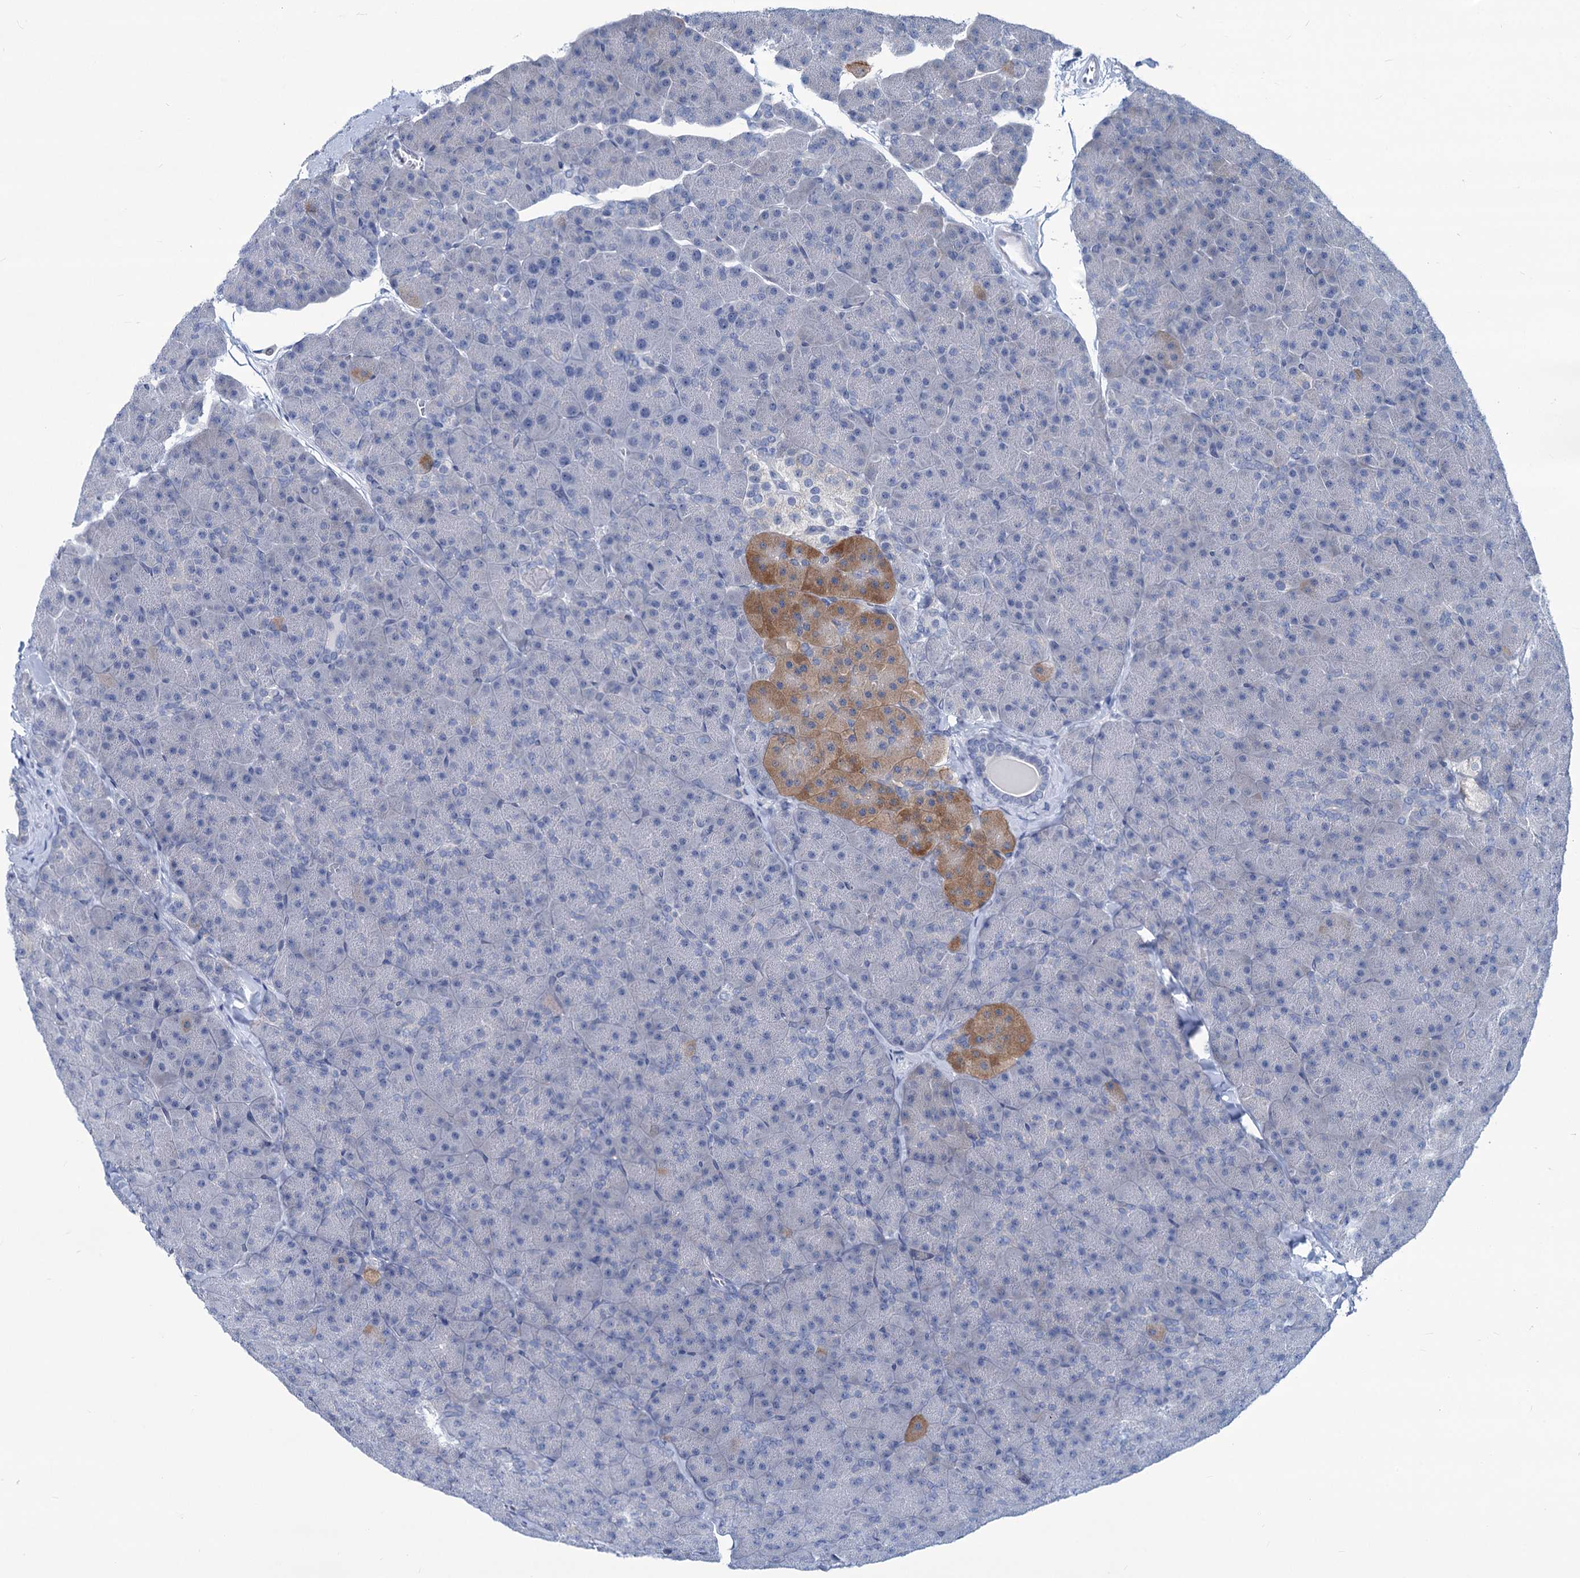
{"staining": {"intensity": "moderate", "quantity": "<25%", "location": "cytoplasmic/membranous"}, "tissue": "pancreas", "cell_type": "Exocrine glandular cells", "image_type": "normal", "snomed": [{"axis": "morphology", "description": "Normal tissue, NOS"}, {"axis": "topography", "description": "Pancreas"}], "caption": "The photomicrograph reveals immunohistochemical staining of normal pancreas. There is moderate cytoplasmic/membranous expression is present in about <25% of exocrine glandular cells.", "gene": "NEU3", "patient": {"sex": "male", "age": 36}}